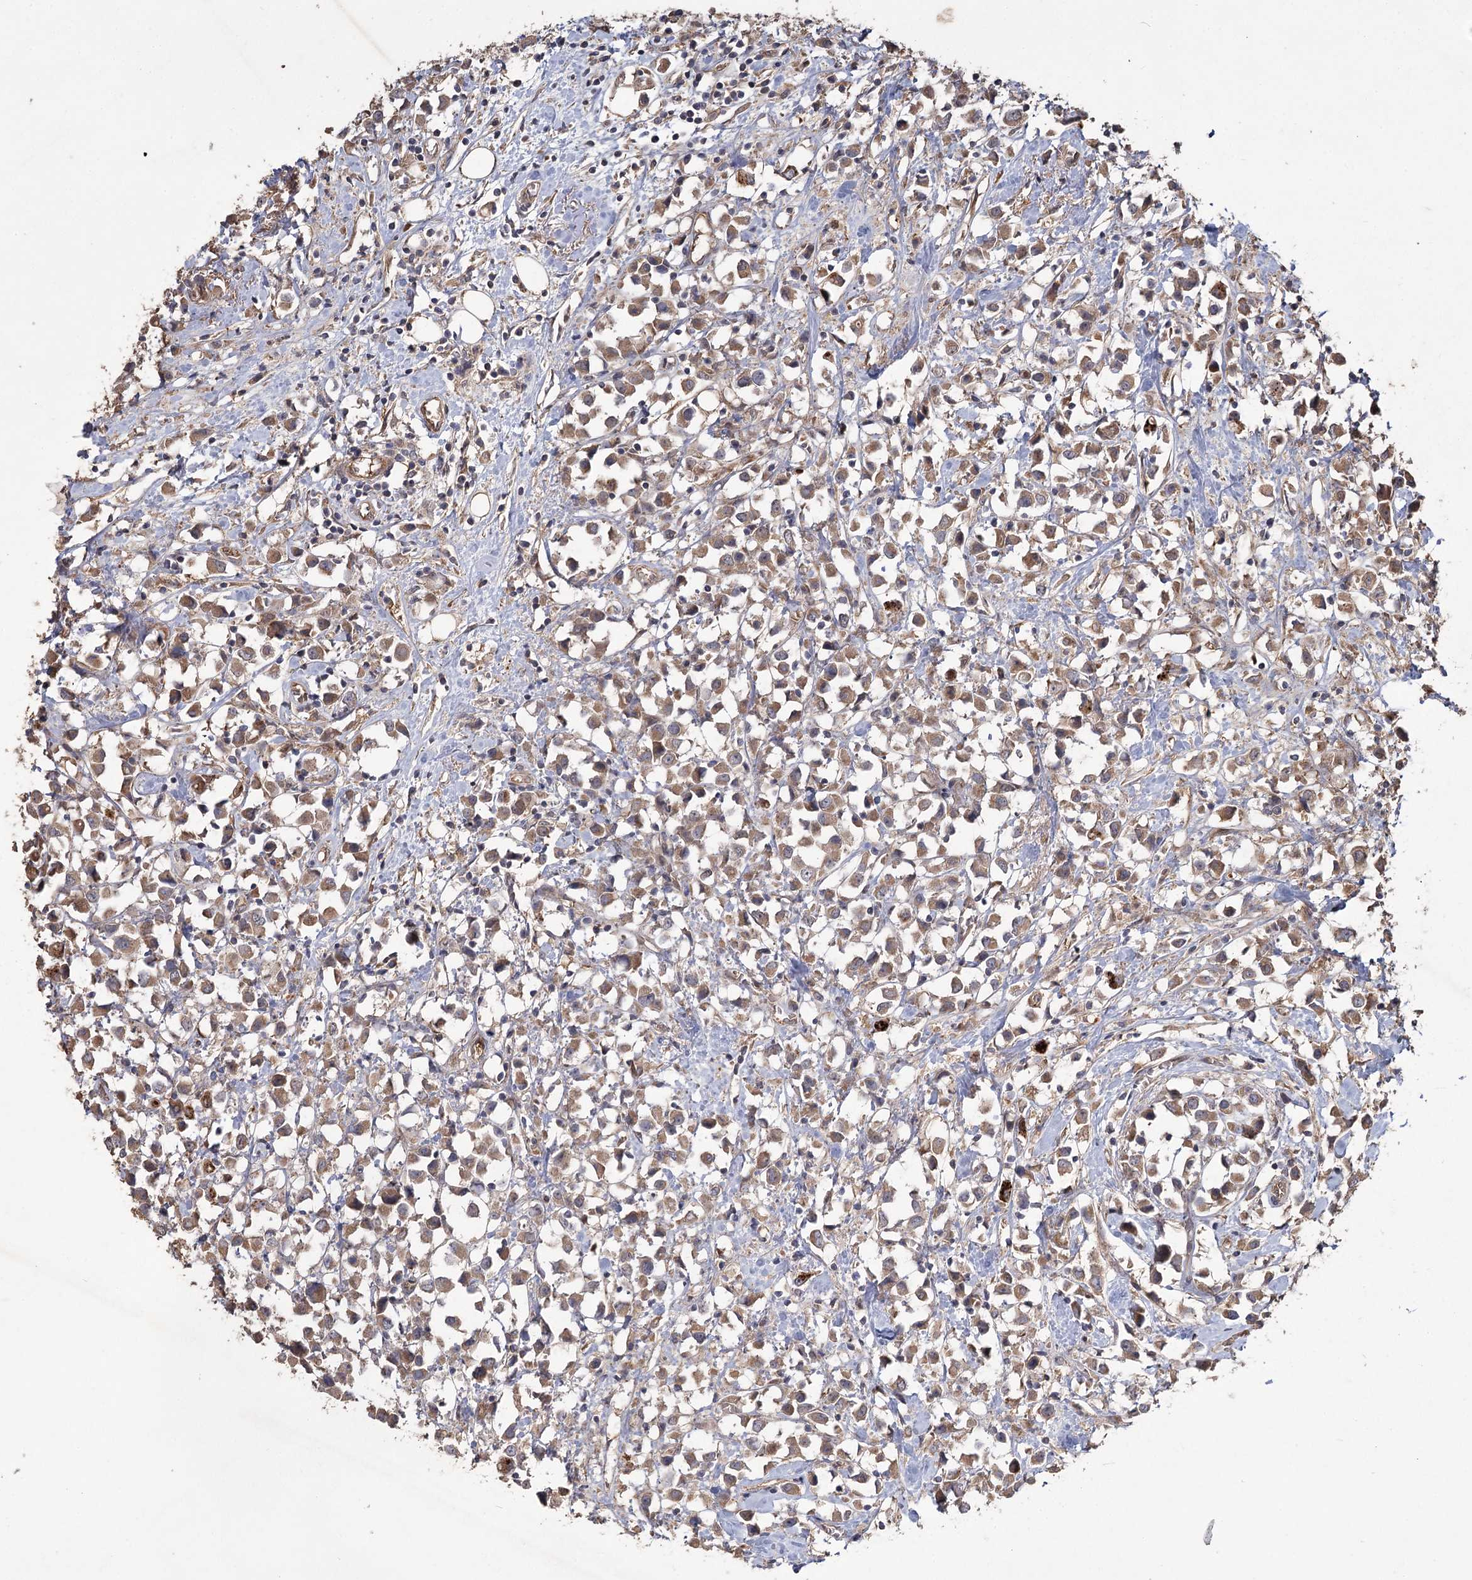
{"staining": {"intensity": "weak", "quantity": ">75%", "location": "cytoplasmic/membranous"}, "tissue": "breast cancer", "cell_type": "Tumor cells", "image_type": "cancer", "snomed": [{"axis": "morphology", "description": "Duct carcinoma"}, {"axis": "topography", "description": "Breast"}], "caption": "Immunohistochemical staining of human intraductal carcinoma (breast) shows weak cytoplasmic/membranous protein expression in approximately >75% of tumor cells.", "gene": "RIN2", "patient": {"sex": "female", "age": 61}}